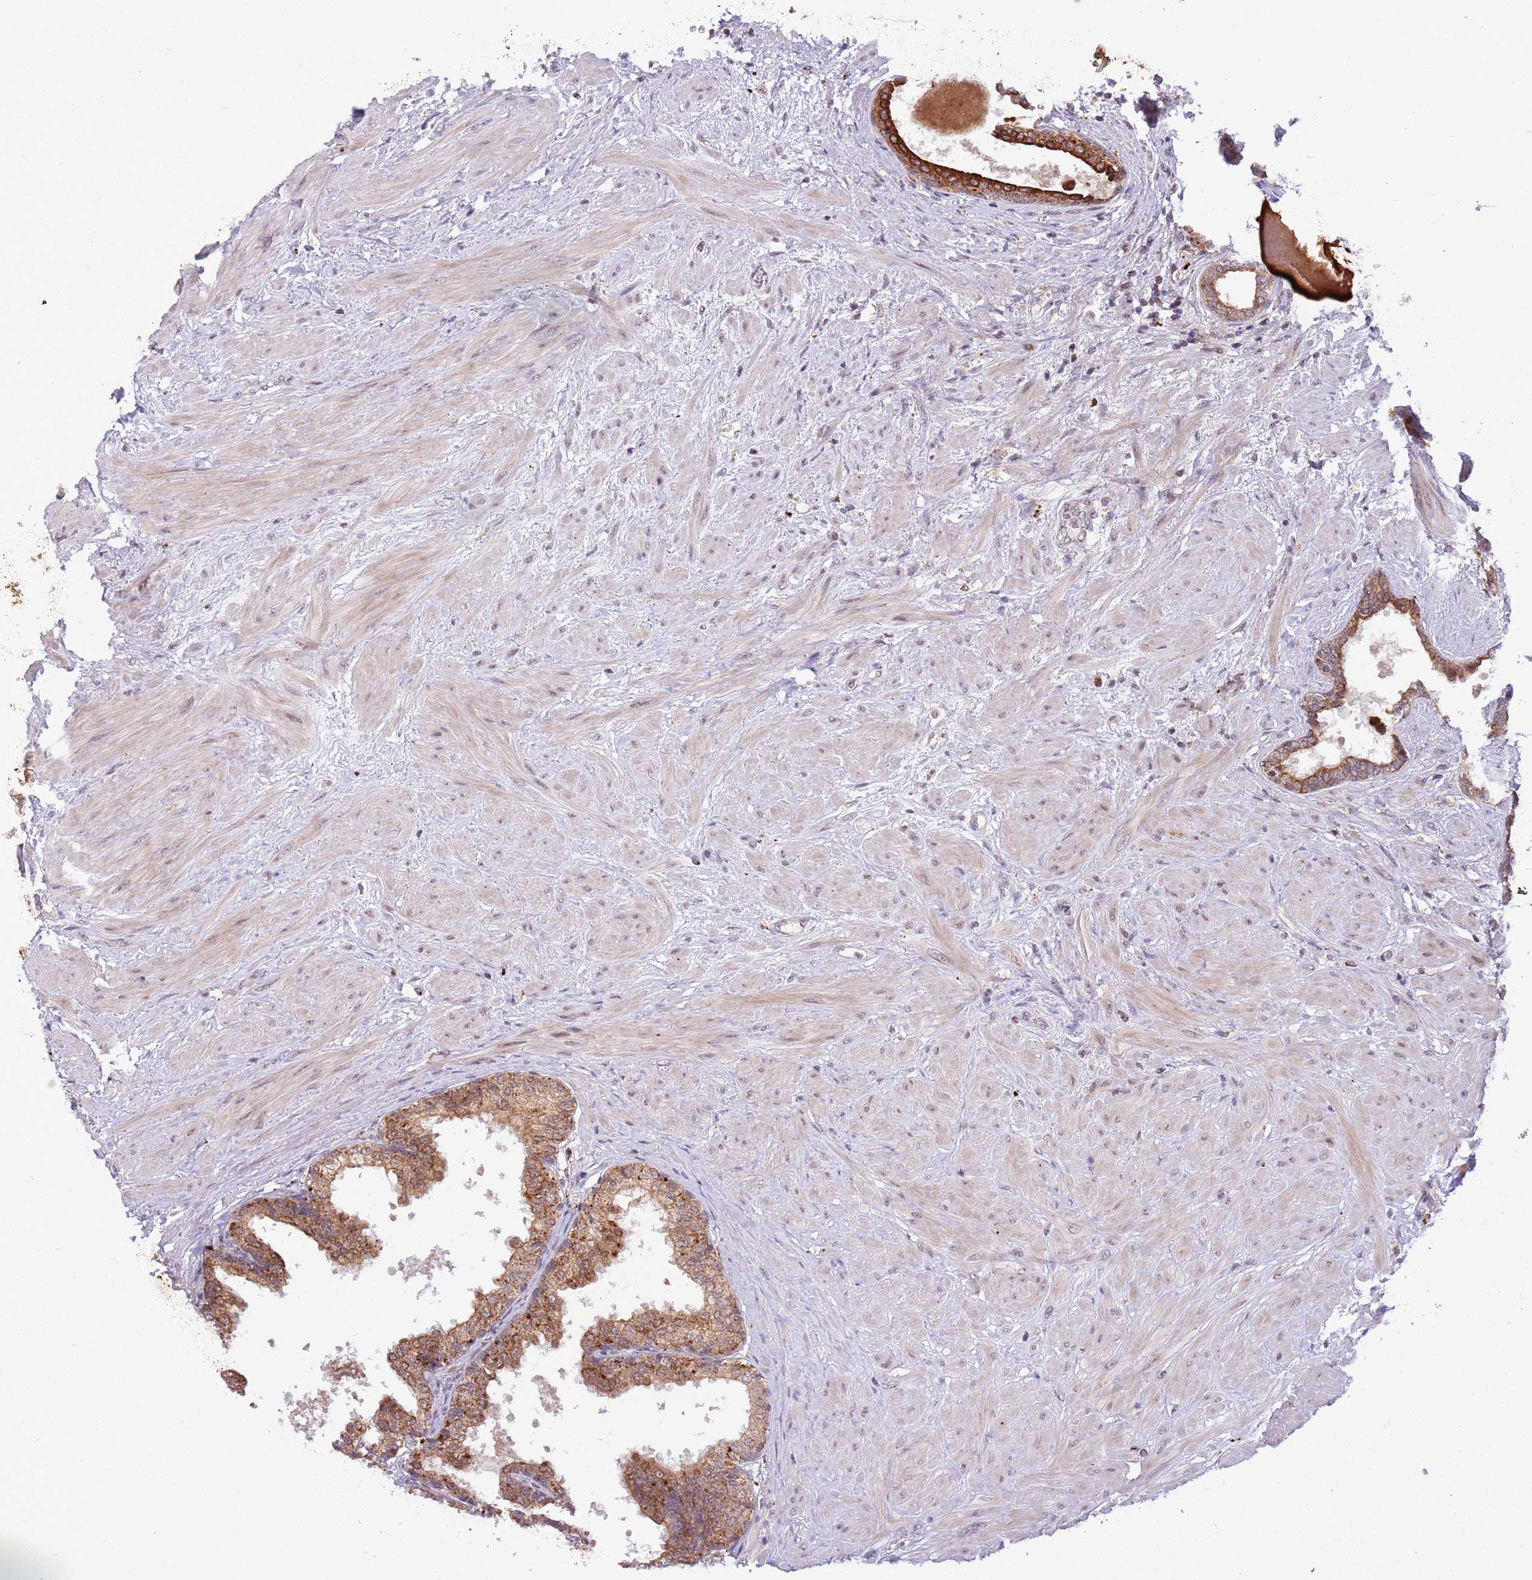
{"staining": {"intensity": "moderate", "quantity": ">75%", "location": "cytoplasmic/membranous"}, "tissue": "prostate", "cell_type": "Glandular cells", "image_type": "normal", "snomed": [{"axis": "morphology", "description": "Normal tissue, NOS"}, {"axis": "topography", "description": "Prostate"}], "caption": "A high-resolution photomicrograph shows immunohistochemistry (IHC) staining of normal prostate, which exhibits moderate cytoplasmic/membranous positivity in about >75% of glandular cells.", "gene": "TRIM27", "patient": {"sex": "male", "age": 48}}